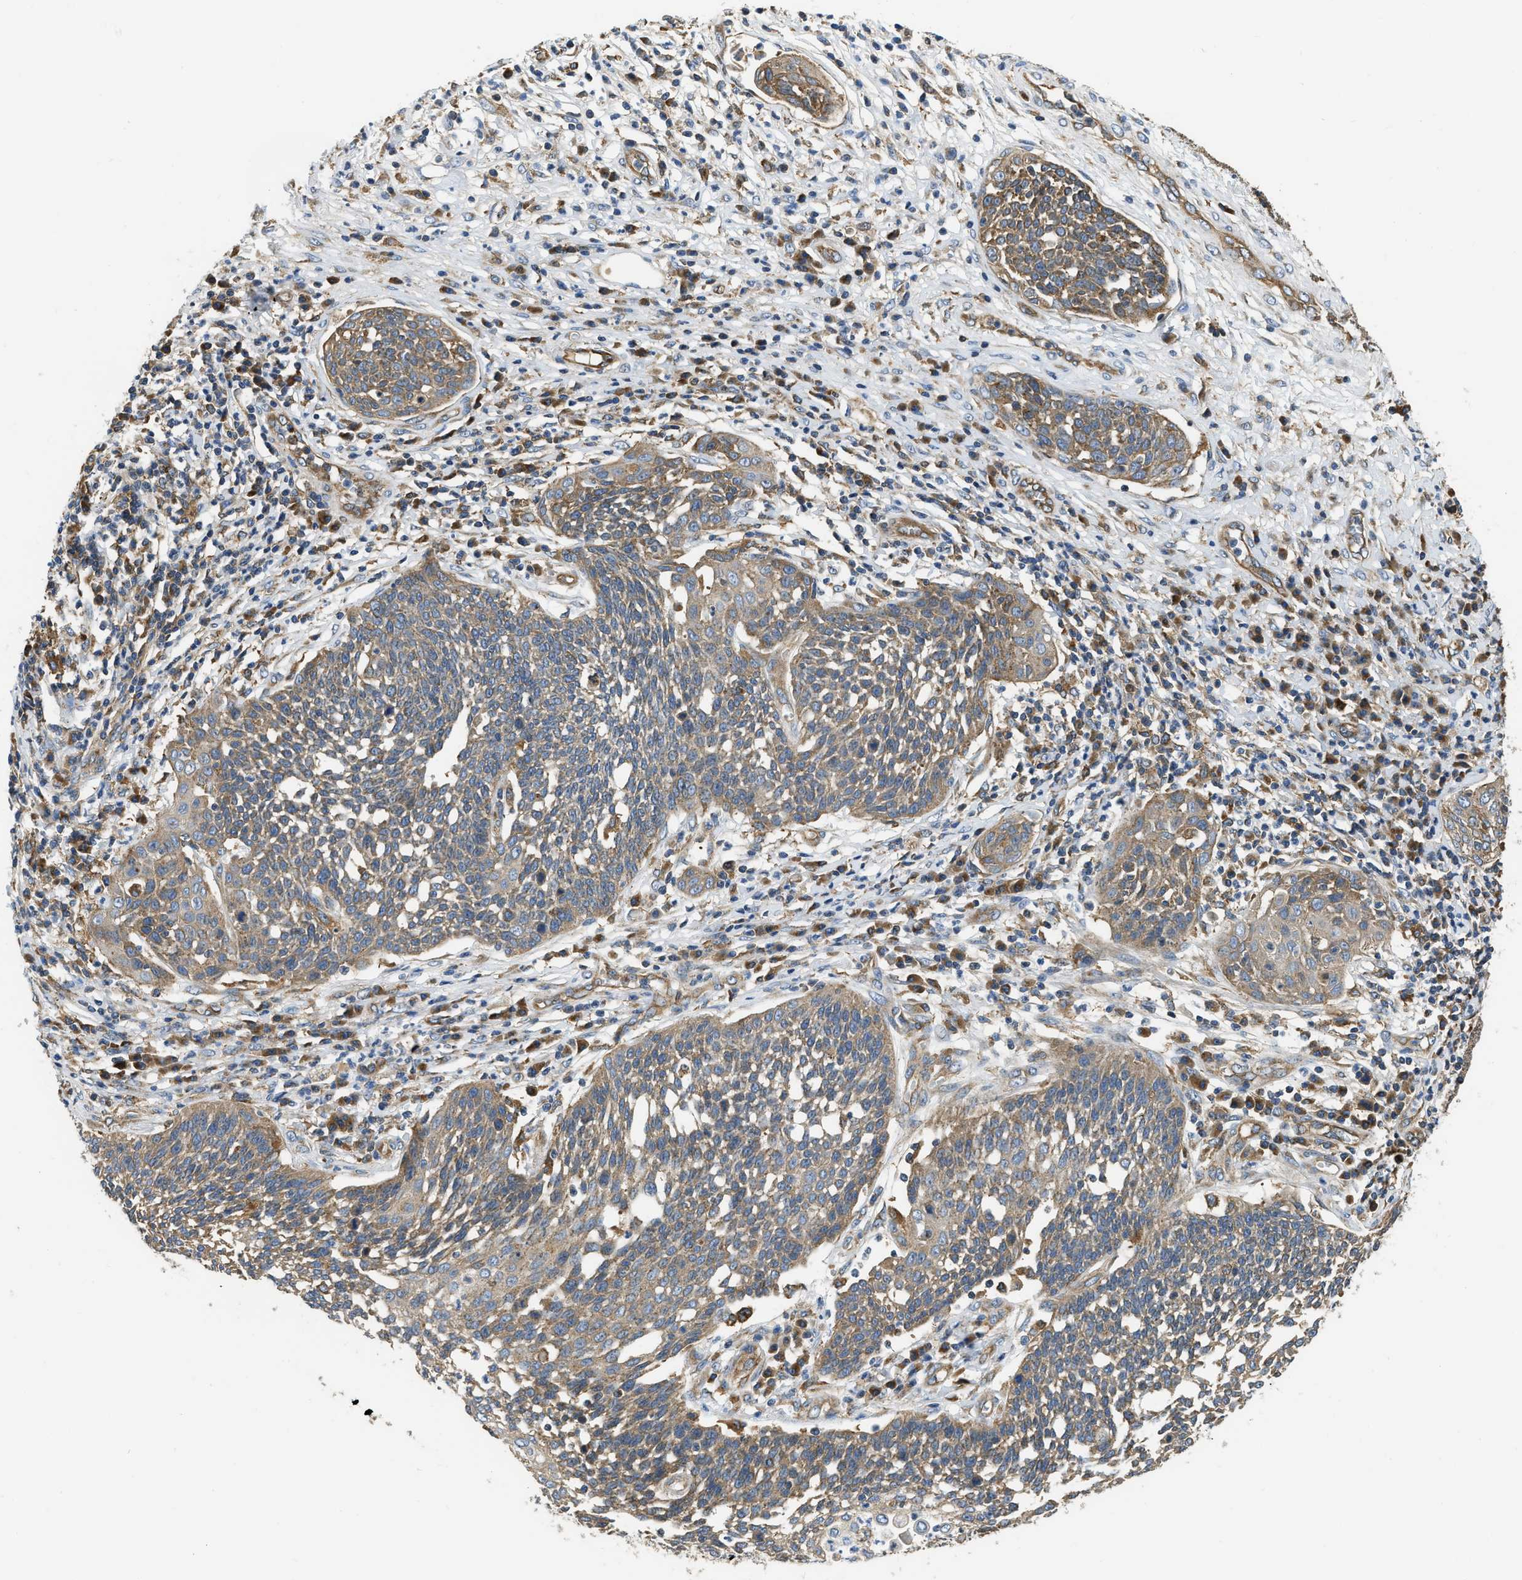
{"staining": {"intensity": "weak", "quantity": ">75%", "location": "cytoplasmic/membranous"}, "tissue": "cervical cancer", "cell_type": "Tumor cells", "image_type": "cancer", "snomed": [{"axis": "morphology", "description": "Squamous cell carcinoma, NOS"}, {"axis": "topography", "description": "Cervix"}], "caption": "Cervical squamous cell carcinoma was stained to show a protein in brown. There is low levels of weak cytoplasmic/membranous positivity in about >75% of tumor cells.", "gene": "FLNB", "patient": {"sex": "female", "age": 34}}